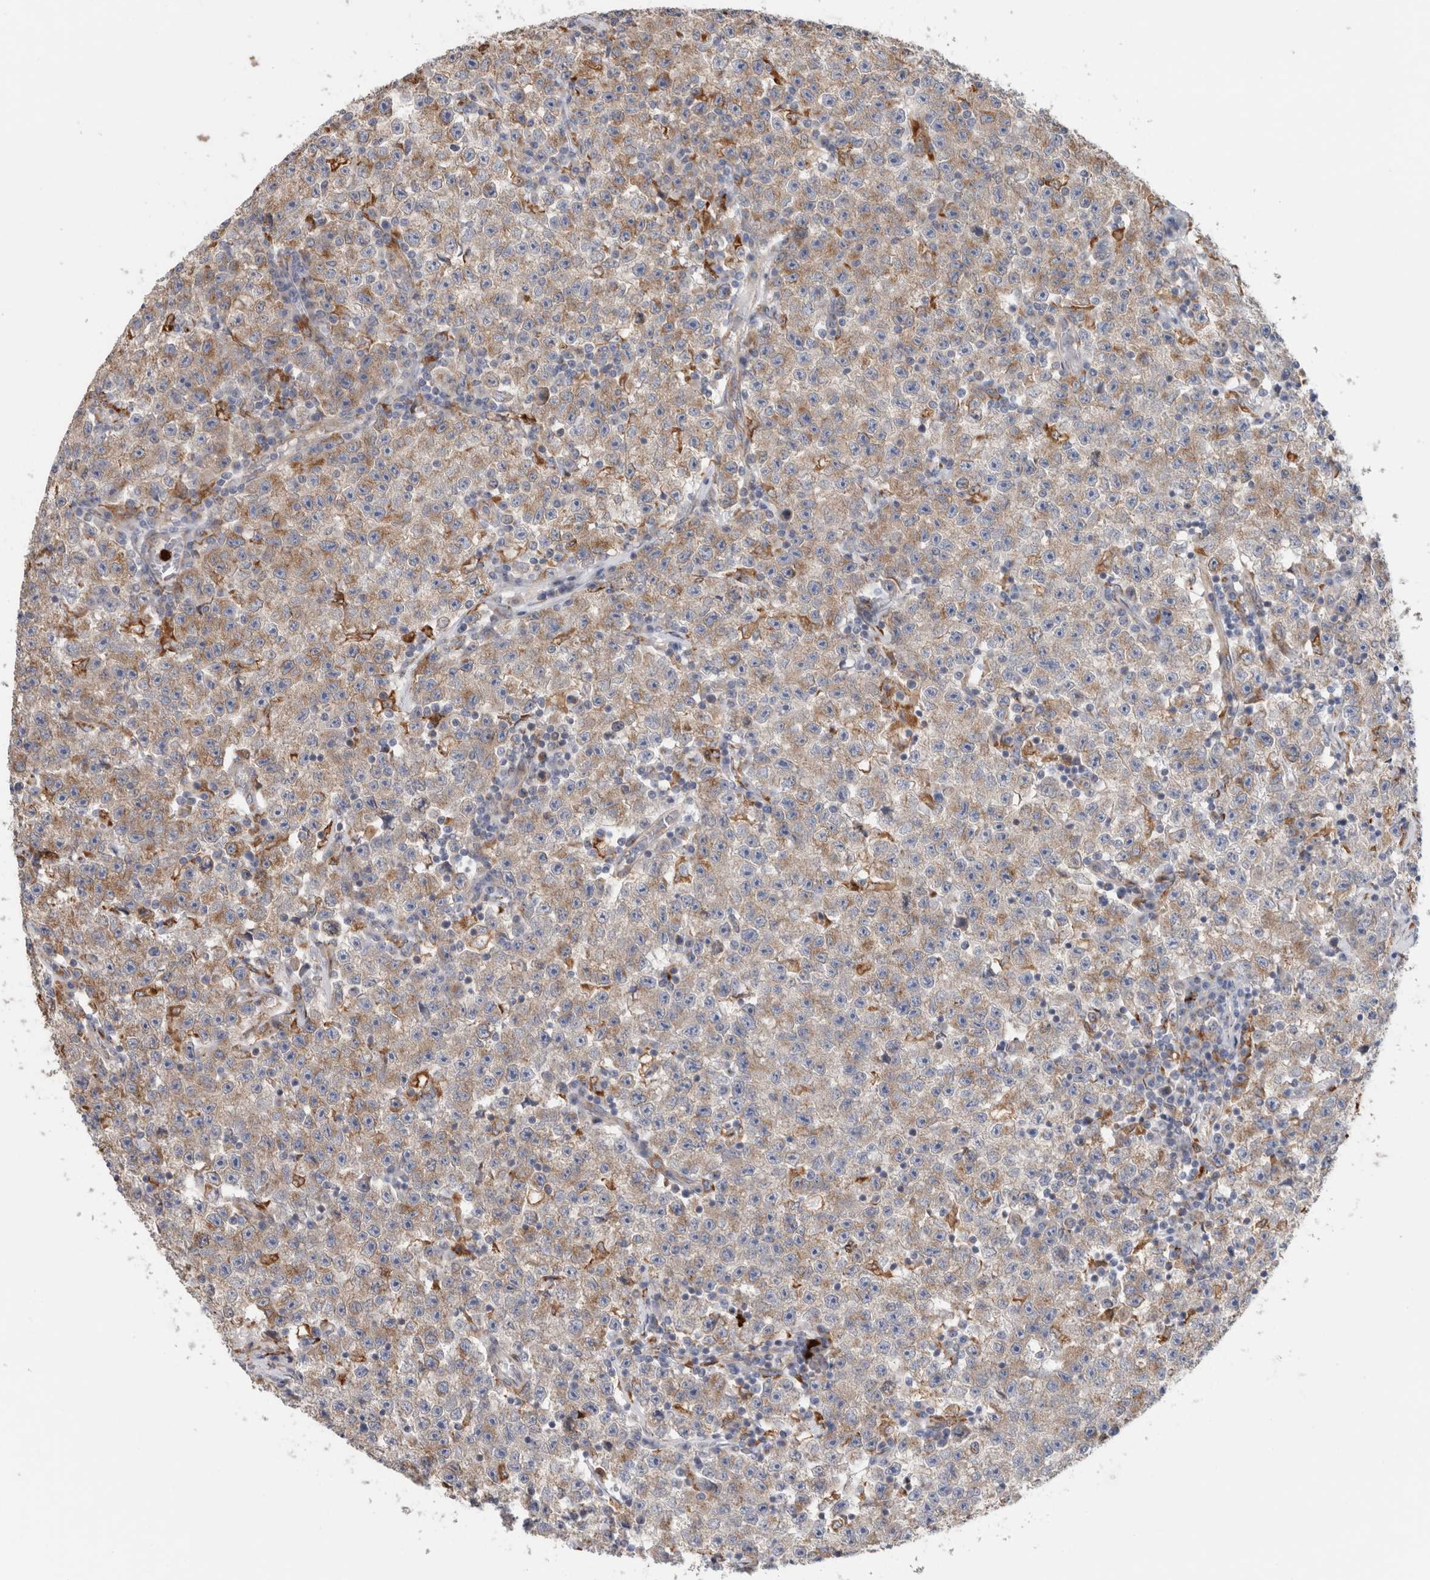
{"staining": {"intensity": "weak", "quantity": ">75%", "location": "cytoplasmic/membranous"}, "tissue": "testis cancer", "cell_type": "Tumor cells", "image_type": "cancer", "snomed": [{"axis": "morphology", "description": "Seminoma, NOS"}, {"axis": "topography", "description": "Testis"}], "caption": "Seminoma (testis) was stained to show a protein in brown. There is low levels of weak cytoplasmic/membranous staining in about >75% of tumor cells. The protein is stained brown, and the nuclei are stained in blue (DAB (3,3'-diaminobenzidine) IHC with brightfield microscopy, high magnification).", "gene": "P4HA1", "patient": {"sex": "male", "age": 22}}